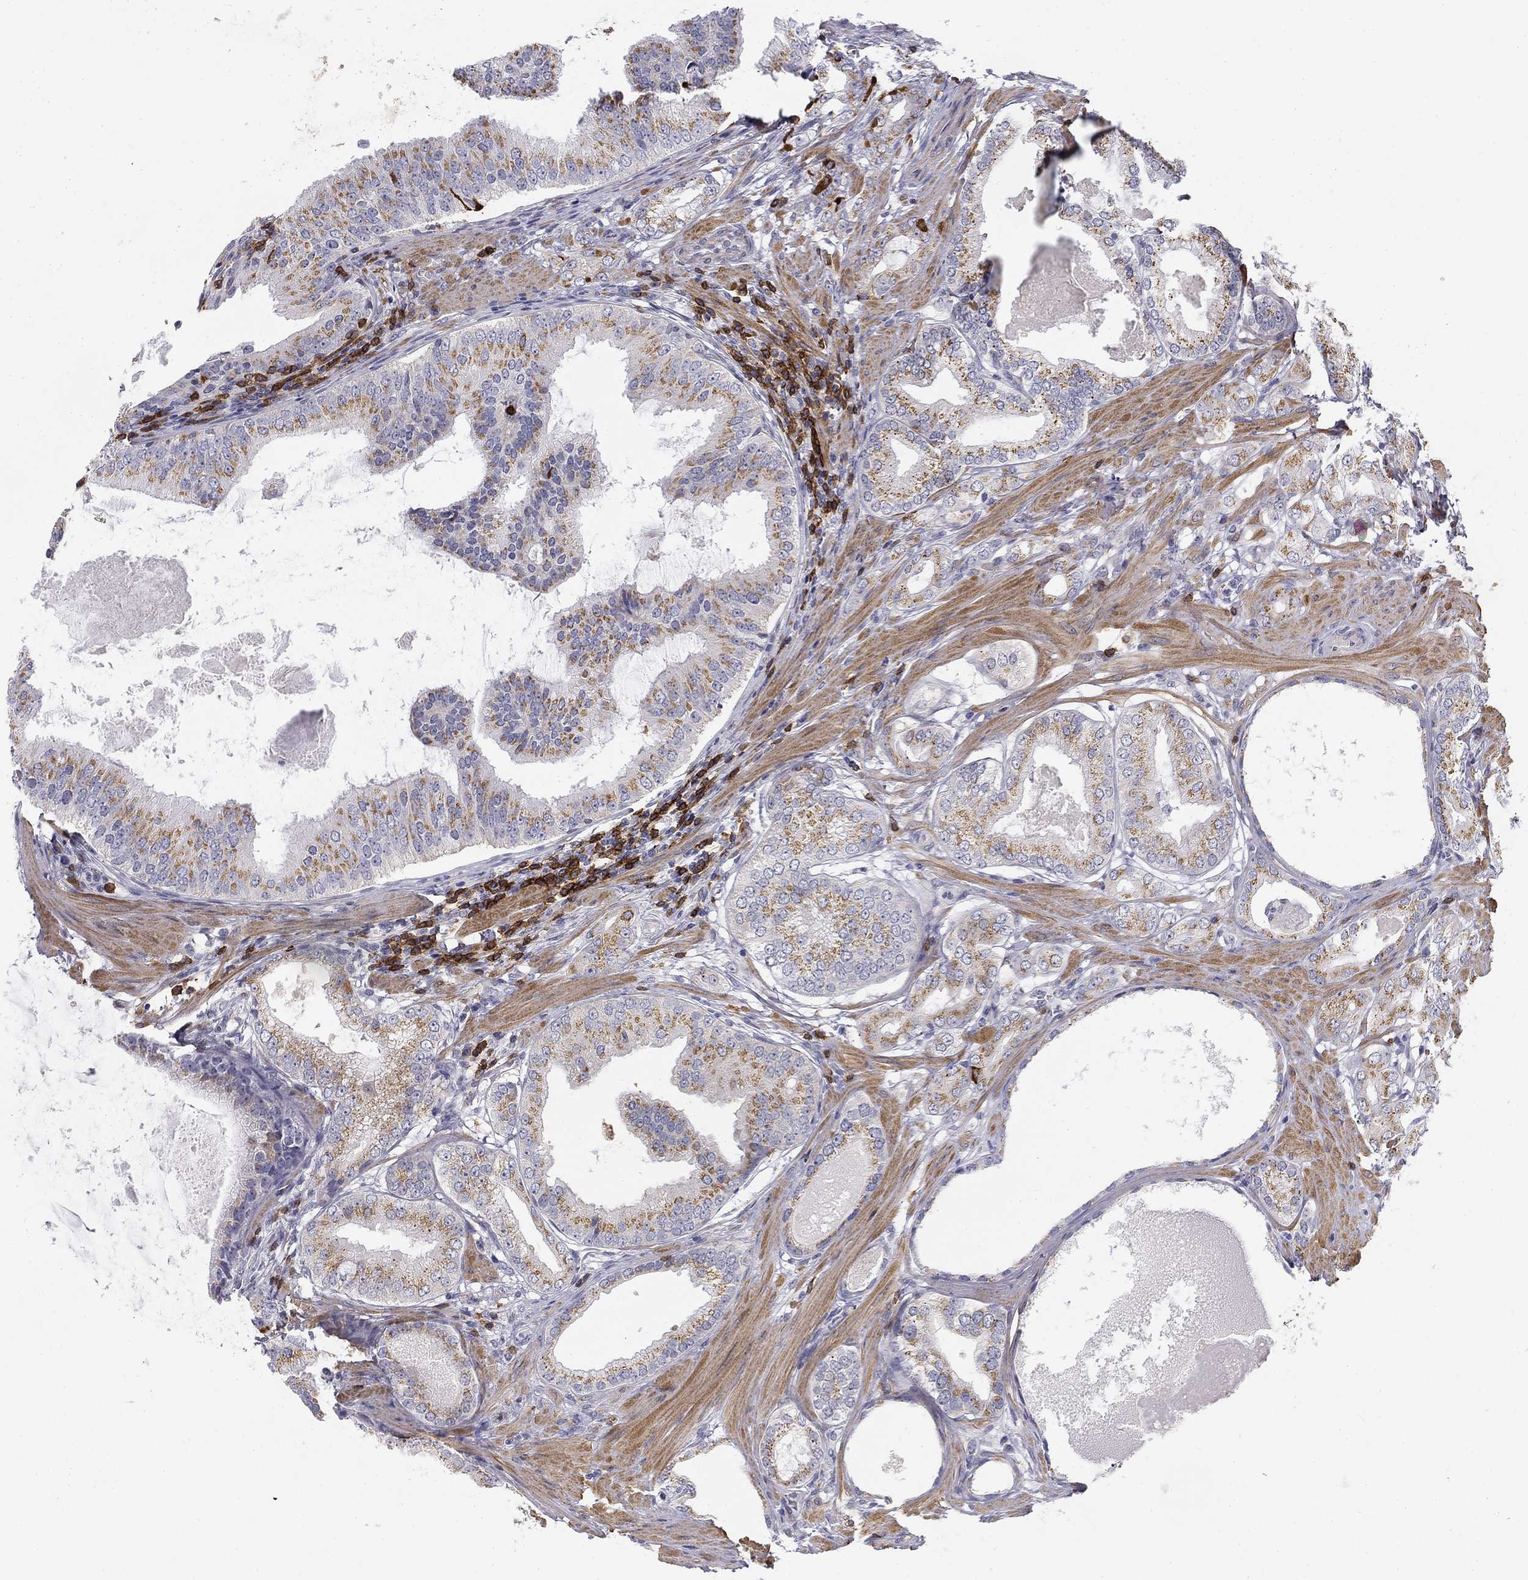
{"staining": {"intensity": "moderate", "quantity": "<25%", "location": "cytoplasmic/membranous"}, "tissue": "prostate cancer", "cell_type": "Tumor cells", "image_type": "cancer", "snomed": [{"axis": "morphology", "description": "Adenocarcinoma, High grade"}, {"axis": "topography", "description": "Prostate and seminal vesicle, NOS"}], "caption": "This micrograph displays prostate cancer (high-grade adenocarcinoma) stained with immunohistochemistry to label a protein in brown. The cytoplasmic/membranous of tumor cells show moderate positivity for the protein. Nuclei are counter-stained blue.", "gene": "TRAT1", "patient": {"sex": "male", "age": 62}}